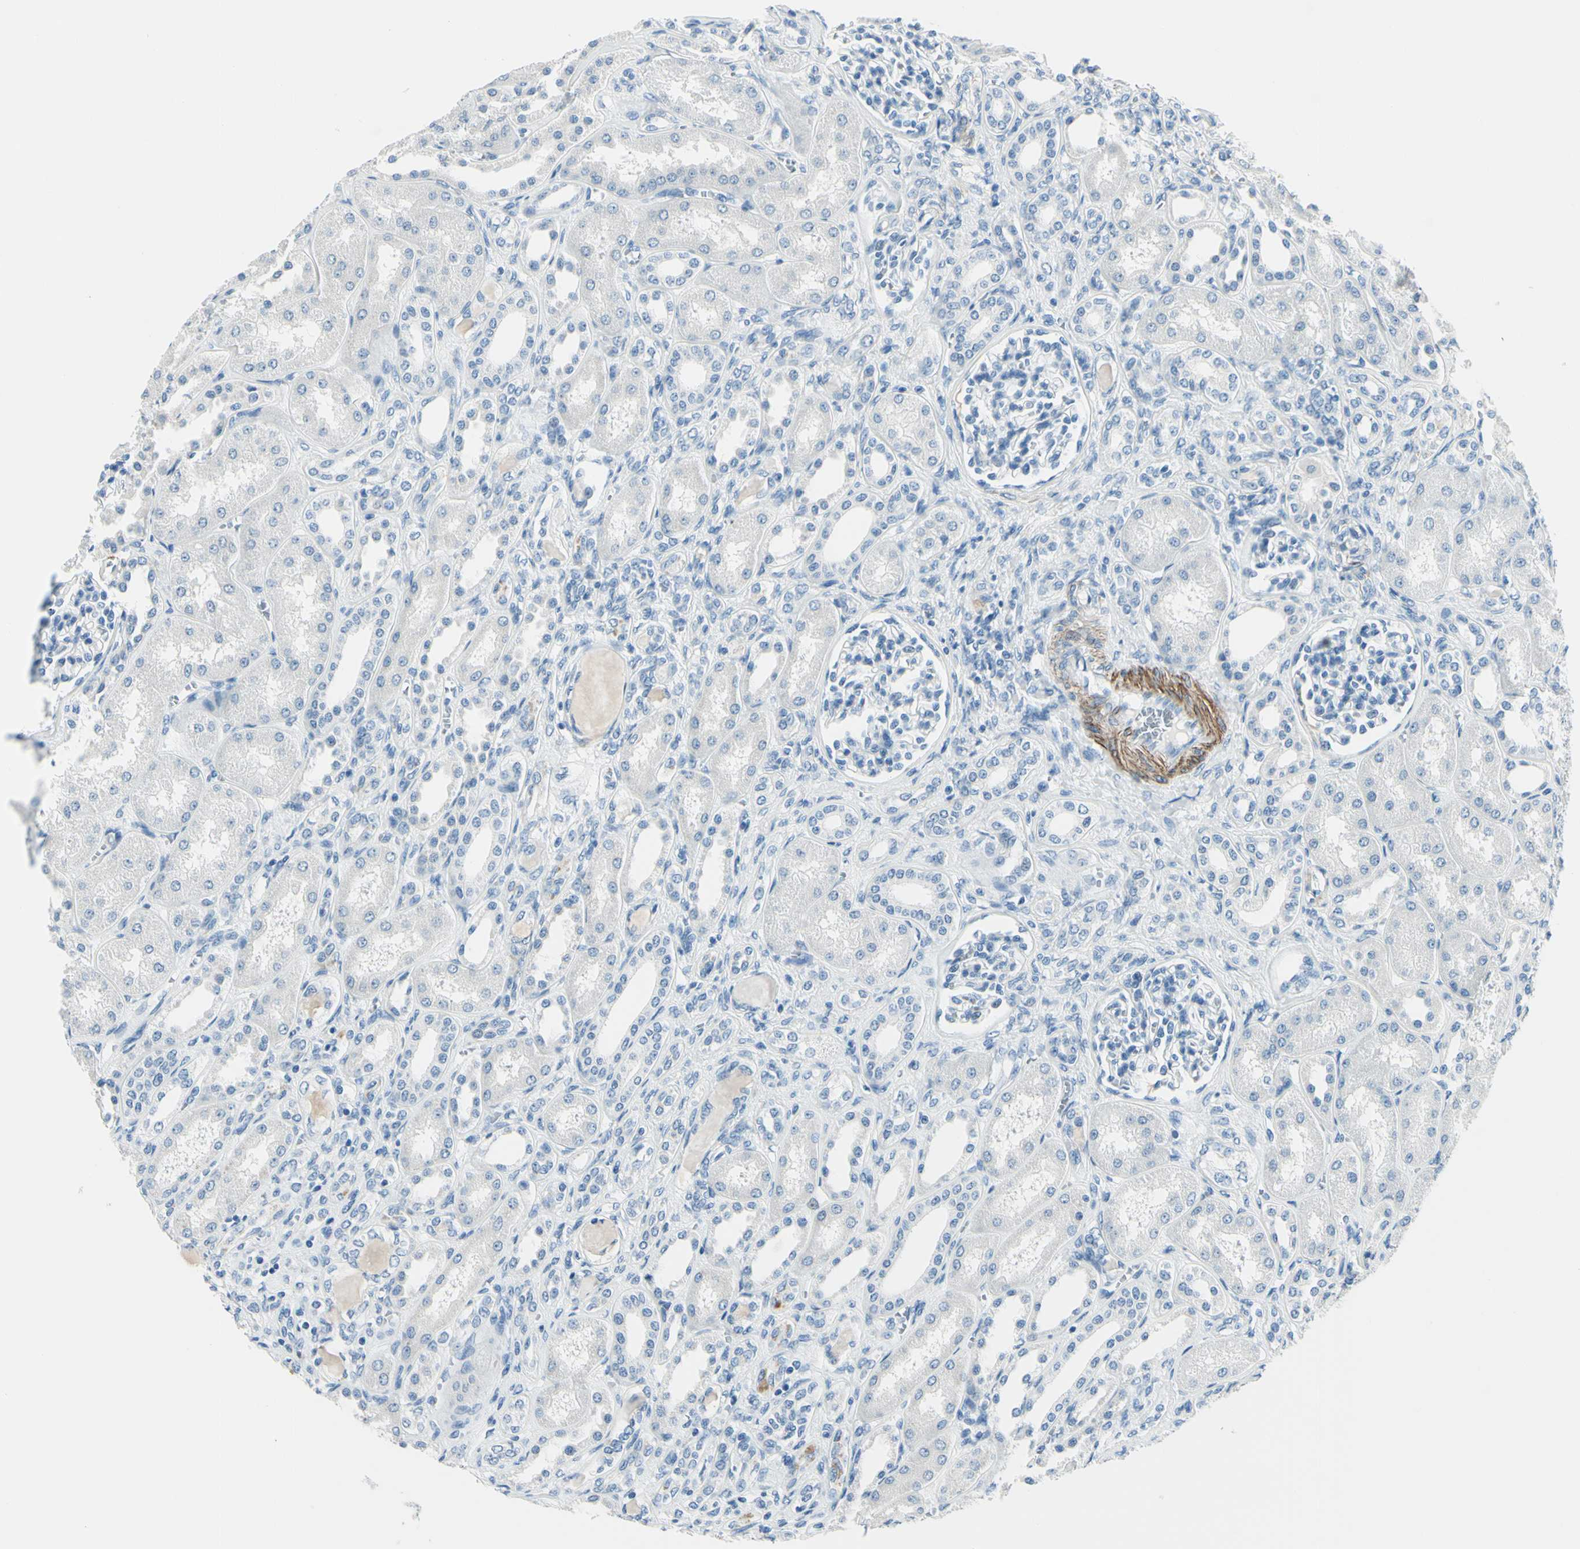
{"staining": {"intensity": "negative", "quantity": "none", "location": "none"}, "tissue": "kidney", "cell_type": "Cells in glomeruli", "image_type": "normal", "snomed": [{"axis": "morphology", "description": "Normal tissue, NOS"}, {"axis": "topography", "description": "Kidney"}], "caption": "The histopathology image displays no staining of cells in glomeruli in unremarkable kidney.", "gene": "CDH15", "patient": {"sex": "male", "age": 7}}